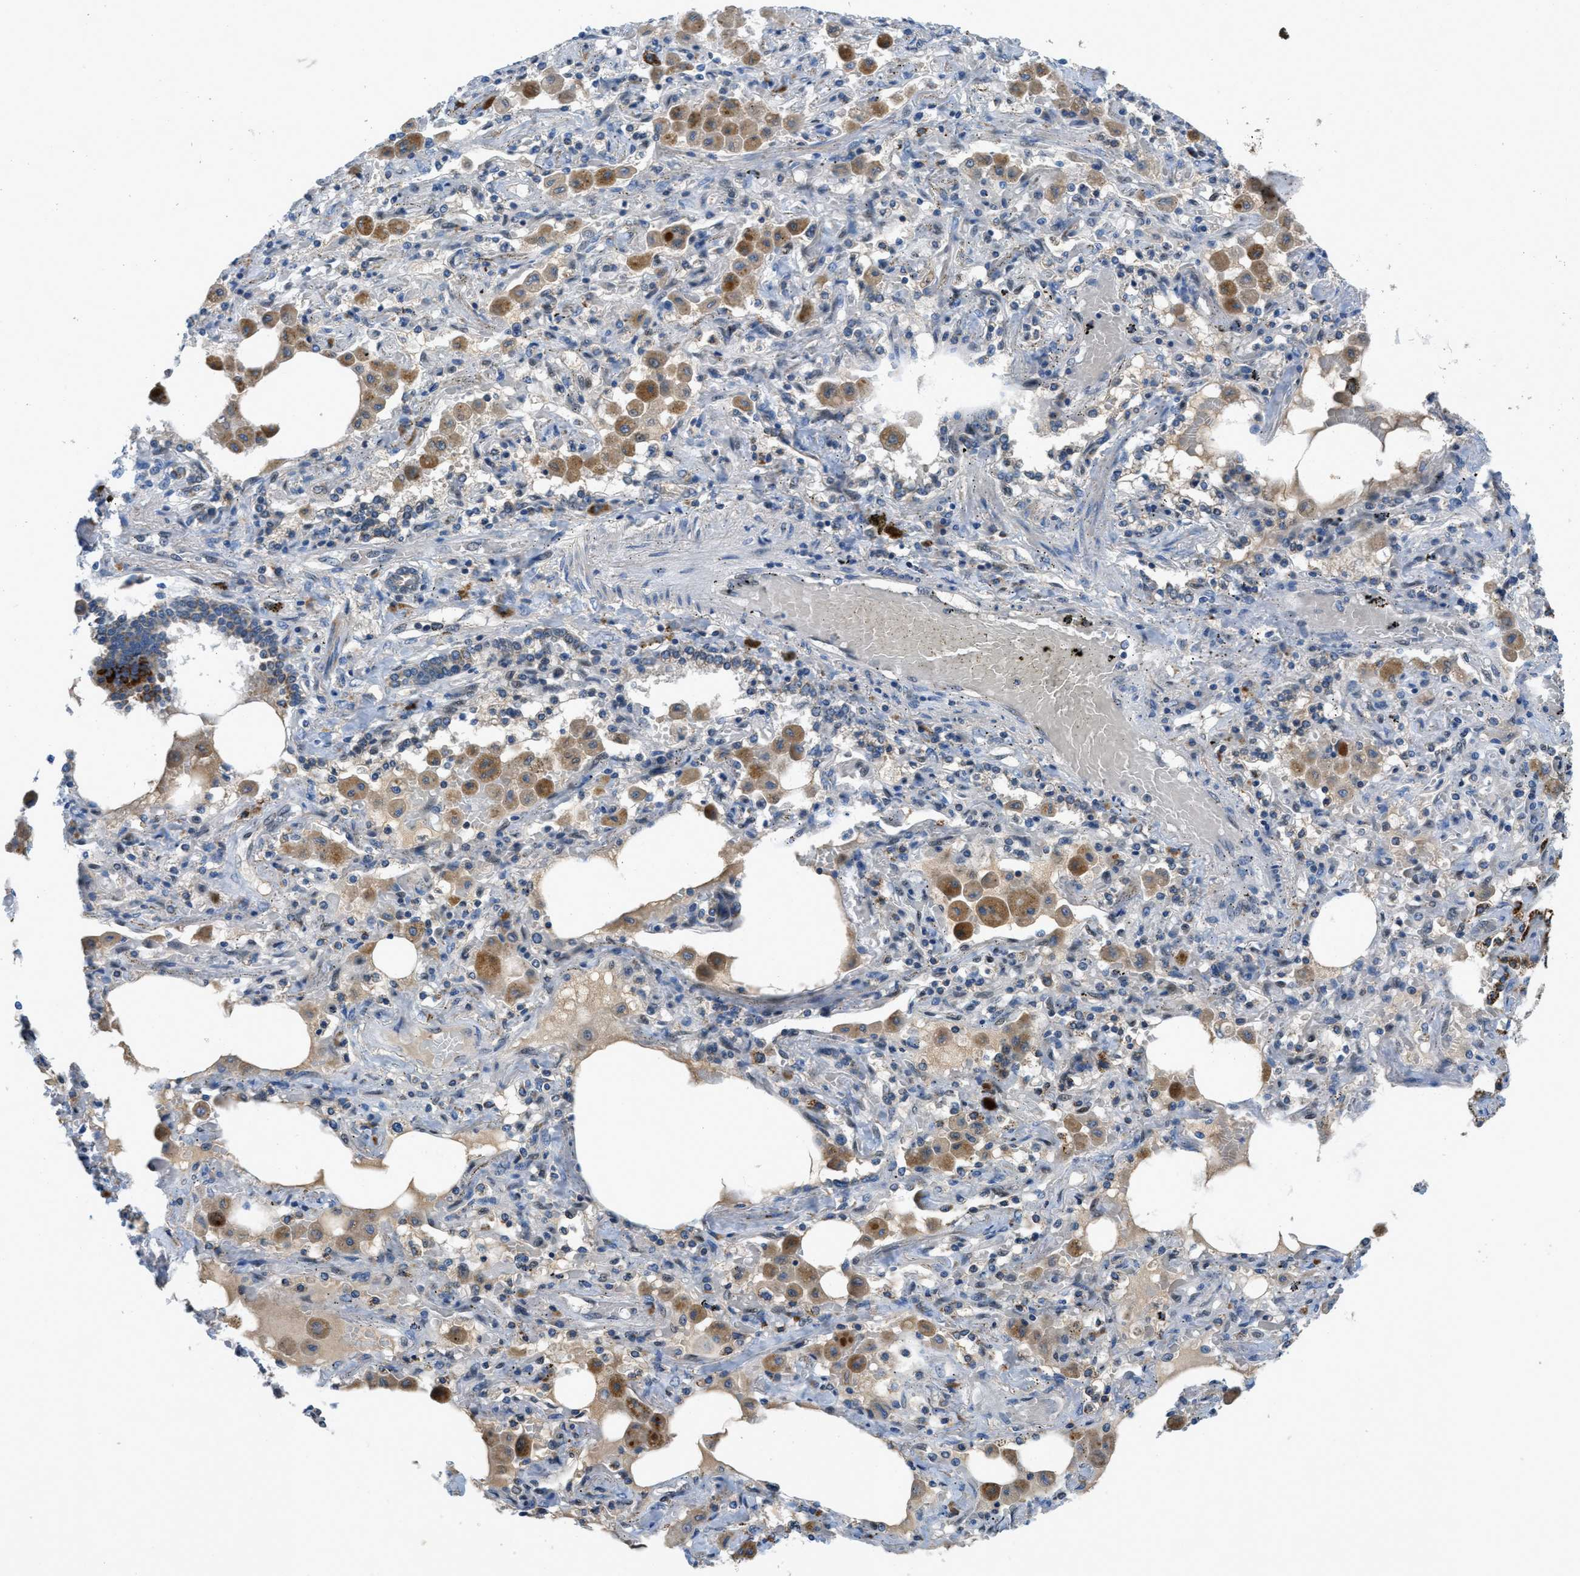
{"staining": {"intensity": "negative", "quantity": "none", "location": "none"}, "tissue": "lung cancer", "cell_type": "Tumor cells", "image_type": "cancer", "snomed": [{"axis": "morphology", "description": "Squamous cell carcinoma, NOS"}, {"axis": "topography", "description": "Lung"}], "caption": "Immunohistochemistry (IHC) photomicrograph of human lung squamous cell carcinoma stained for a protein (brown), which shows no positivity in tumor cells.", "gene": "PNKD", "patient": {"sex": "female", "age": 47}}